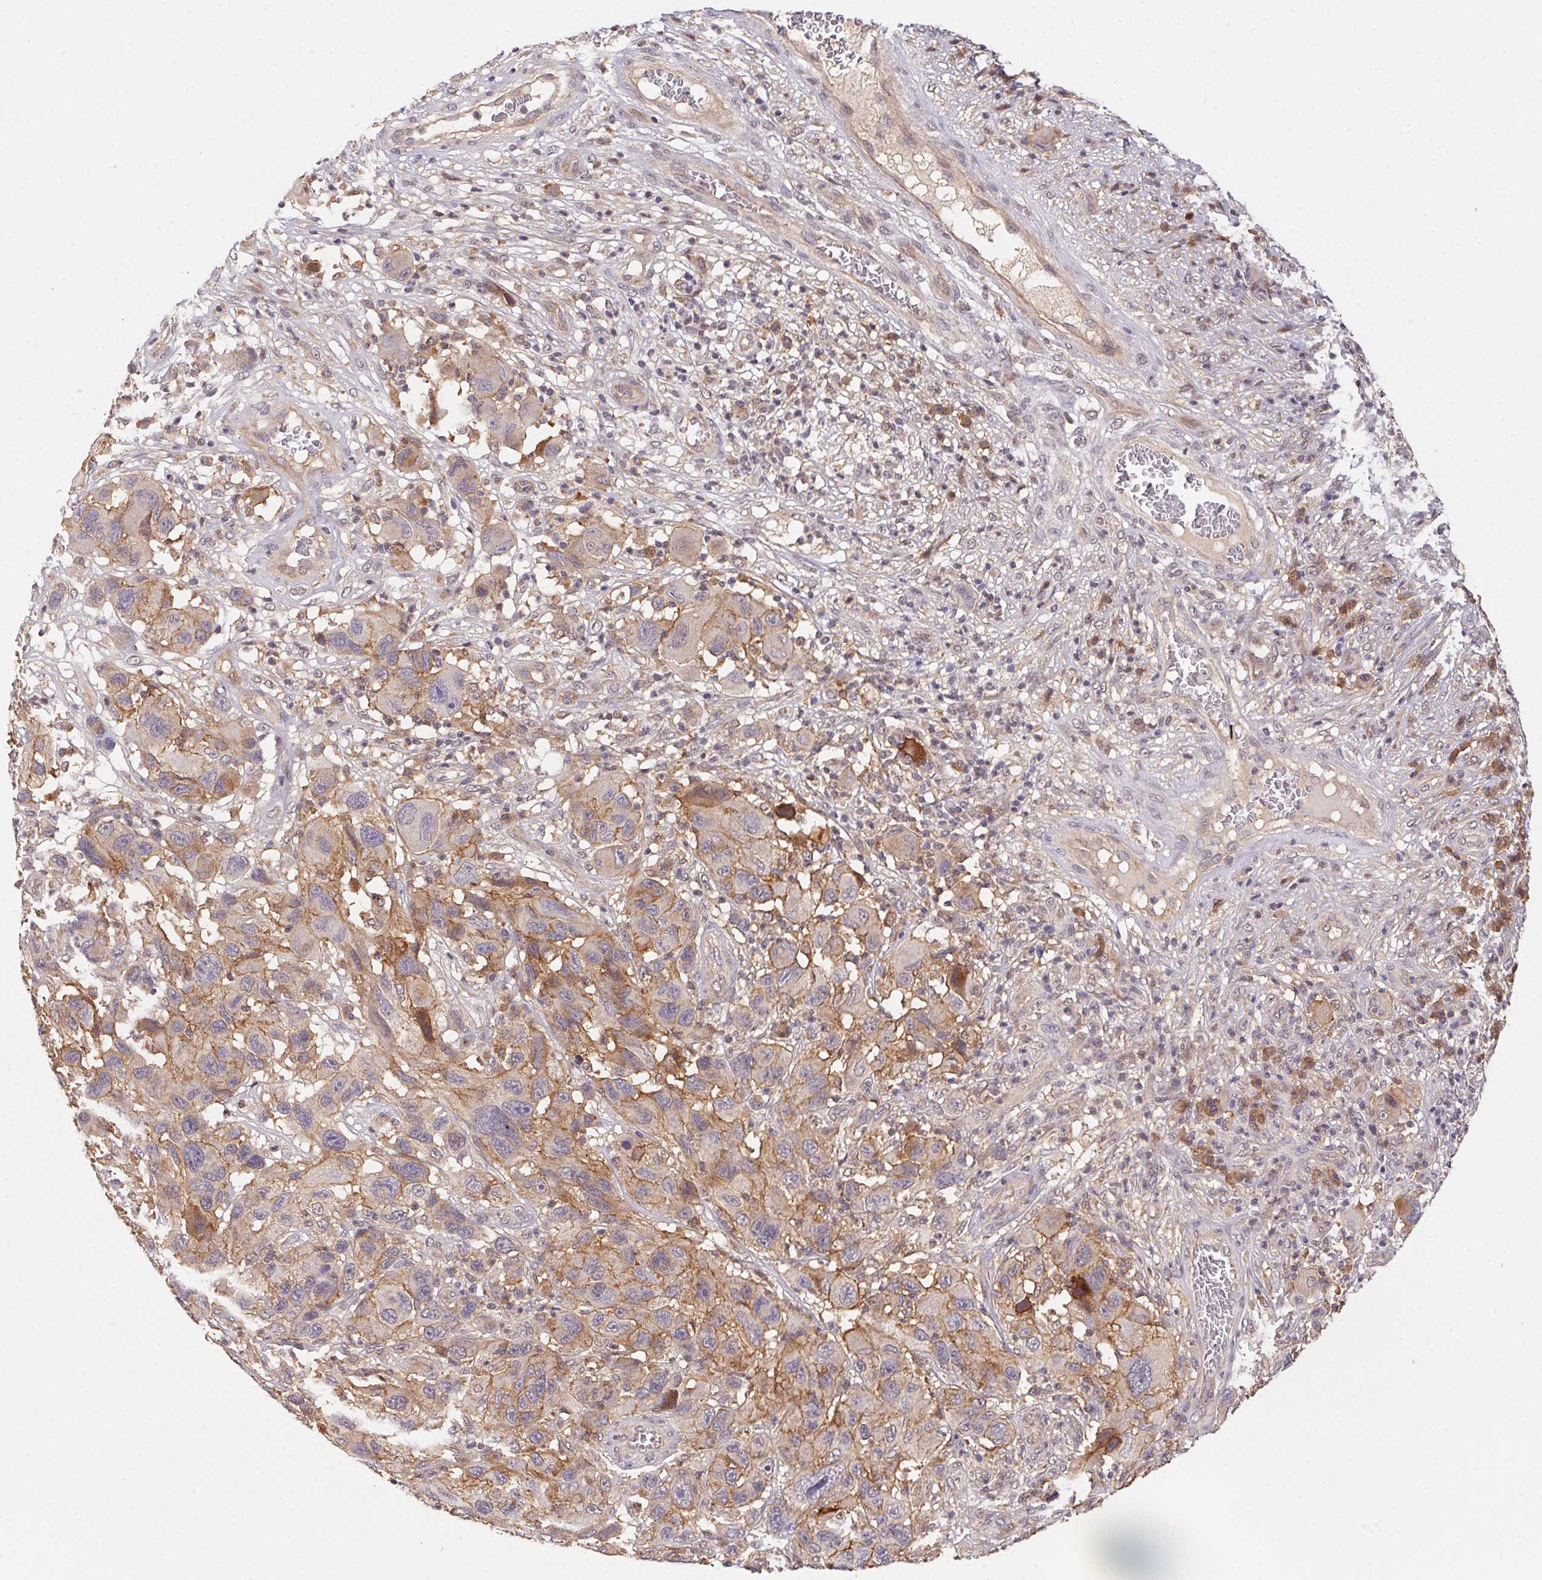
{"staining": {"intensity": "weak", "quantity": "25%-75%", "location": "cytoplasmic/membranous"}, "tissue": "melanoma", "cell_type": "Tumor cells", "image_type": "cancer", "snomed": [{"axis": "morphology", "description": "Malignant melanoma, NOS"}, {"axis": "topography", "description": "Skin"}], "caption": "A low amount of weak cytoplasmic/membranous expression is appreciated in approximately 25%-75% of tumor cells in melanoma tissue. Nuclei are stained in blue.", "gene": "SLC52A2", "patient": {"sex": "male", "age": 53}}